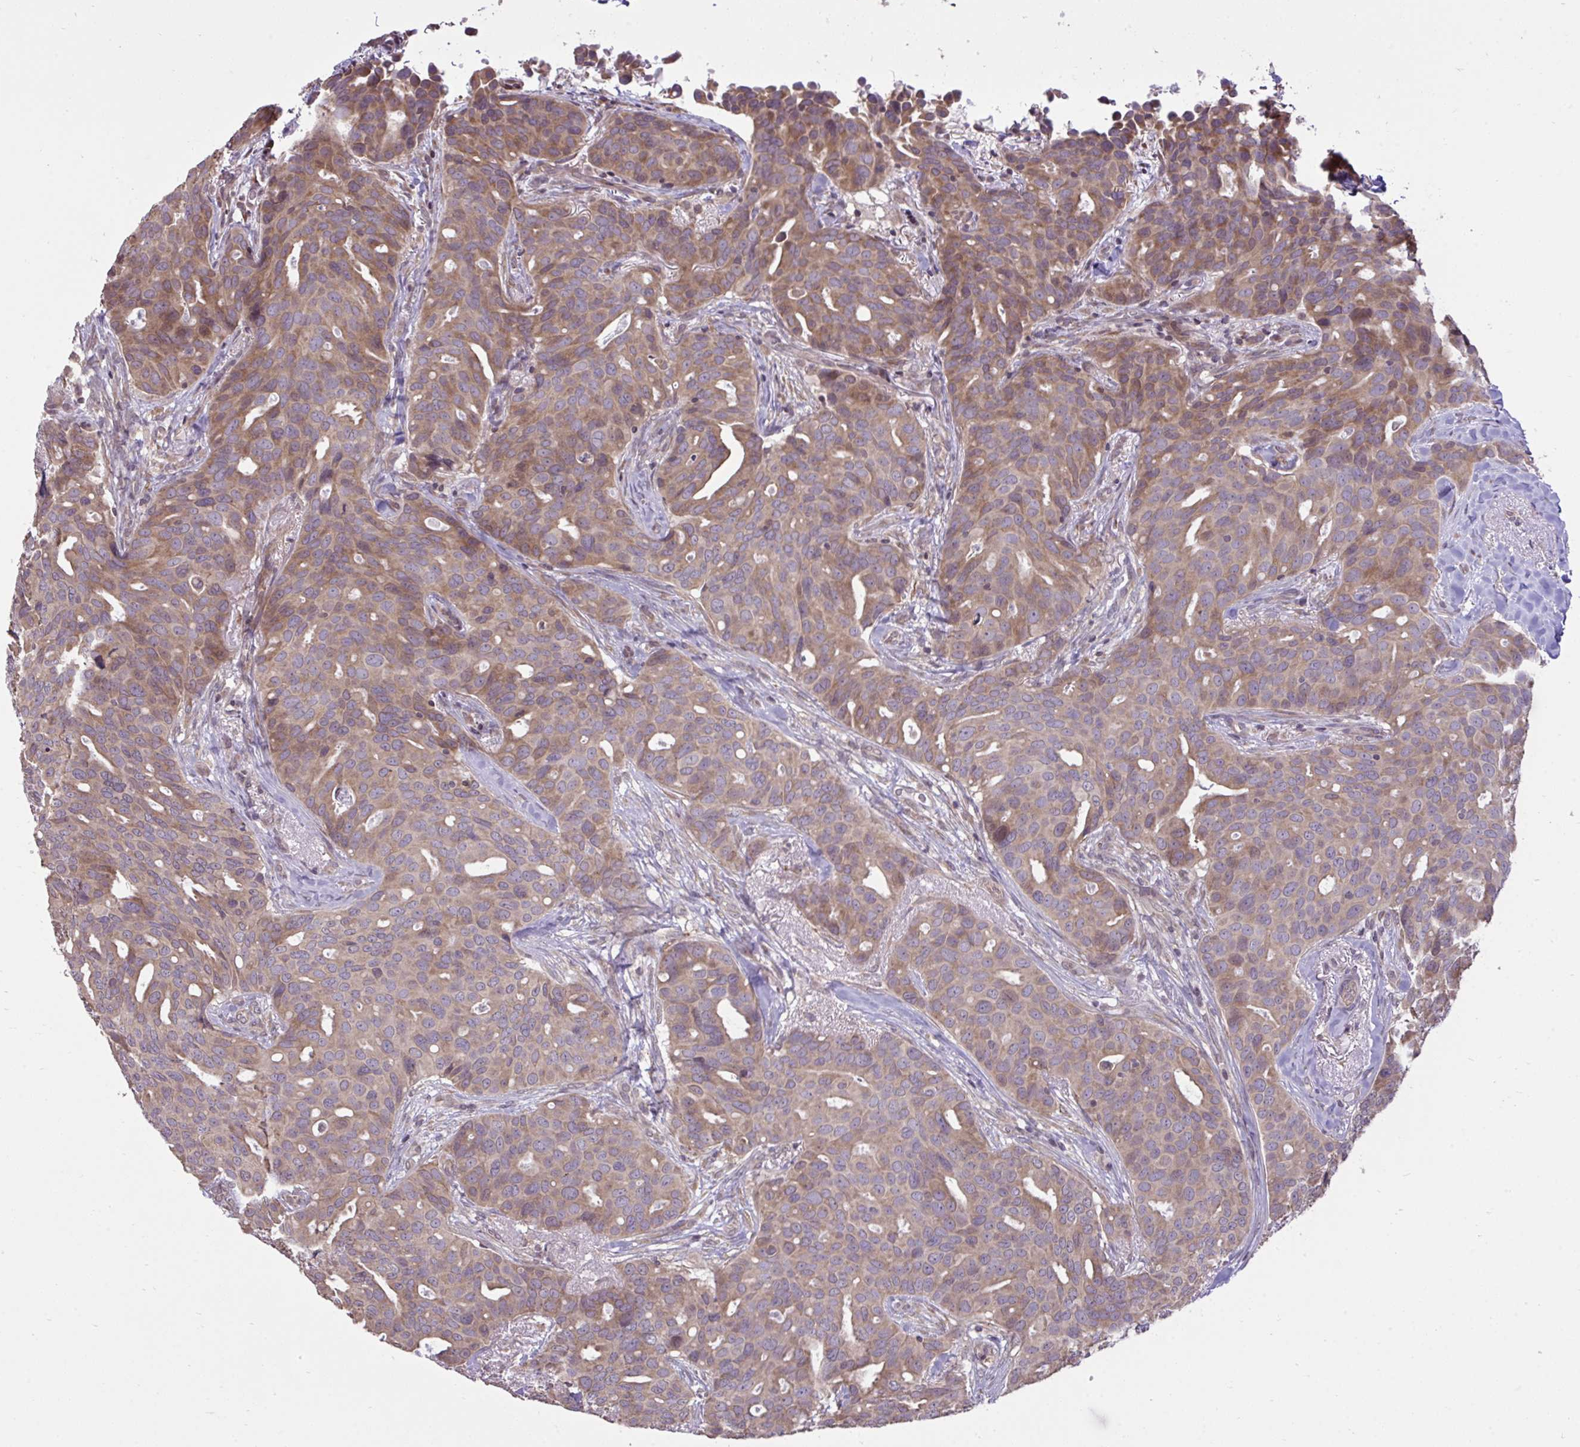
{"staining": {"intensity": "moderate", "quantity": ">75%", "location": "cytoplasmic/membranous"}, "tissue": "breast cancer", "cell_type": "Tumor cells", "image_type": "cancer", "snomed": [{"axis": "morphology", "description": "Duct carcinoma"}, {"axis": "topography", "description": "Breast"}], "caption": "Human breast infiltrating ductal carcinoma stained for a protein (brown) shows moderate cytoplasmic/membranous positive expression in approximately >75% of tumor cells.", "gene": "CYP20A1", "patient": {"sex": "female", "age": 54}}